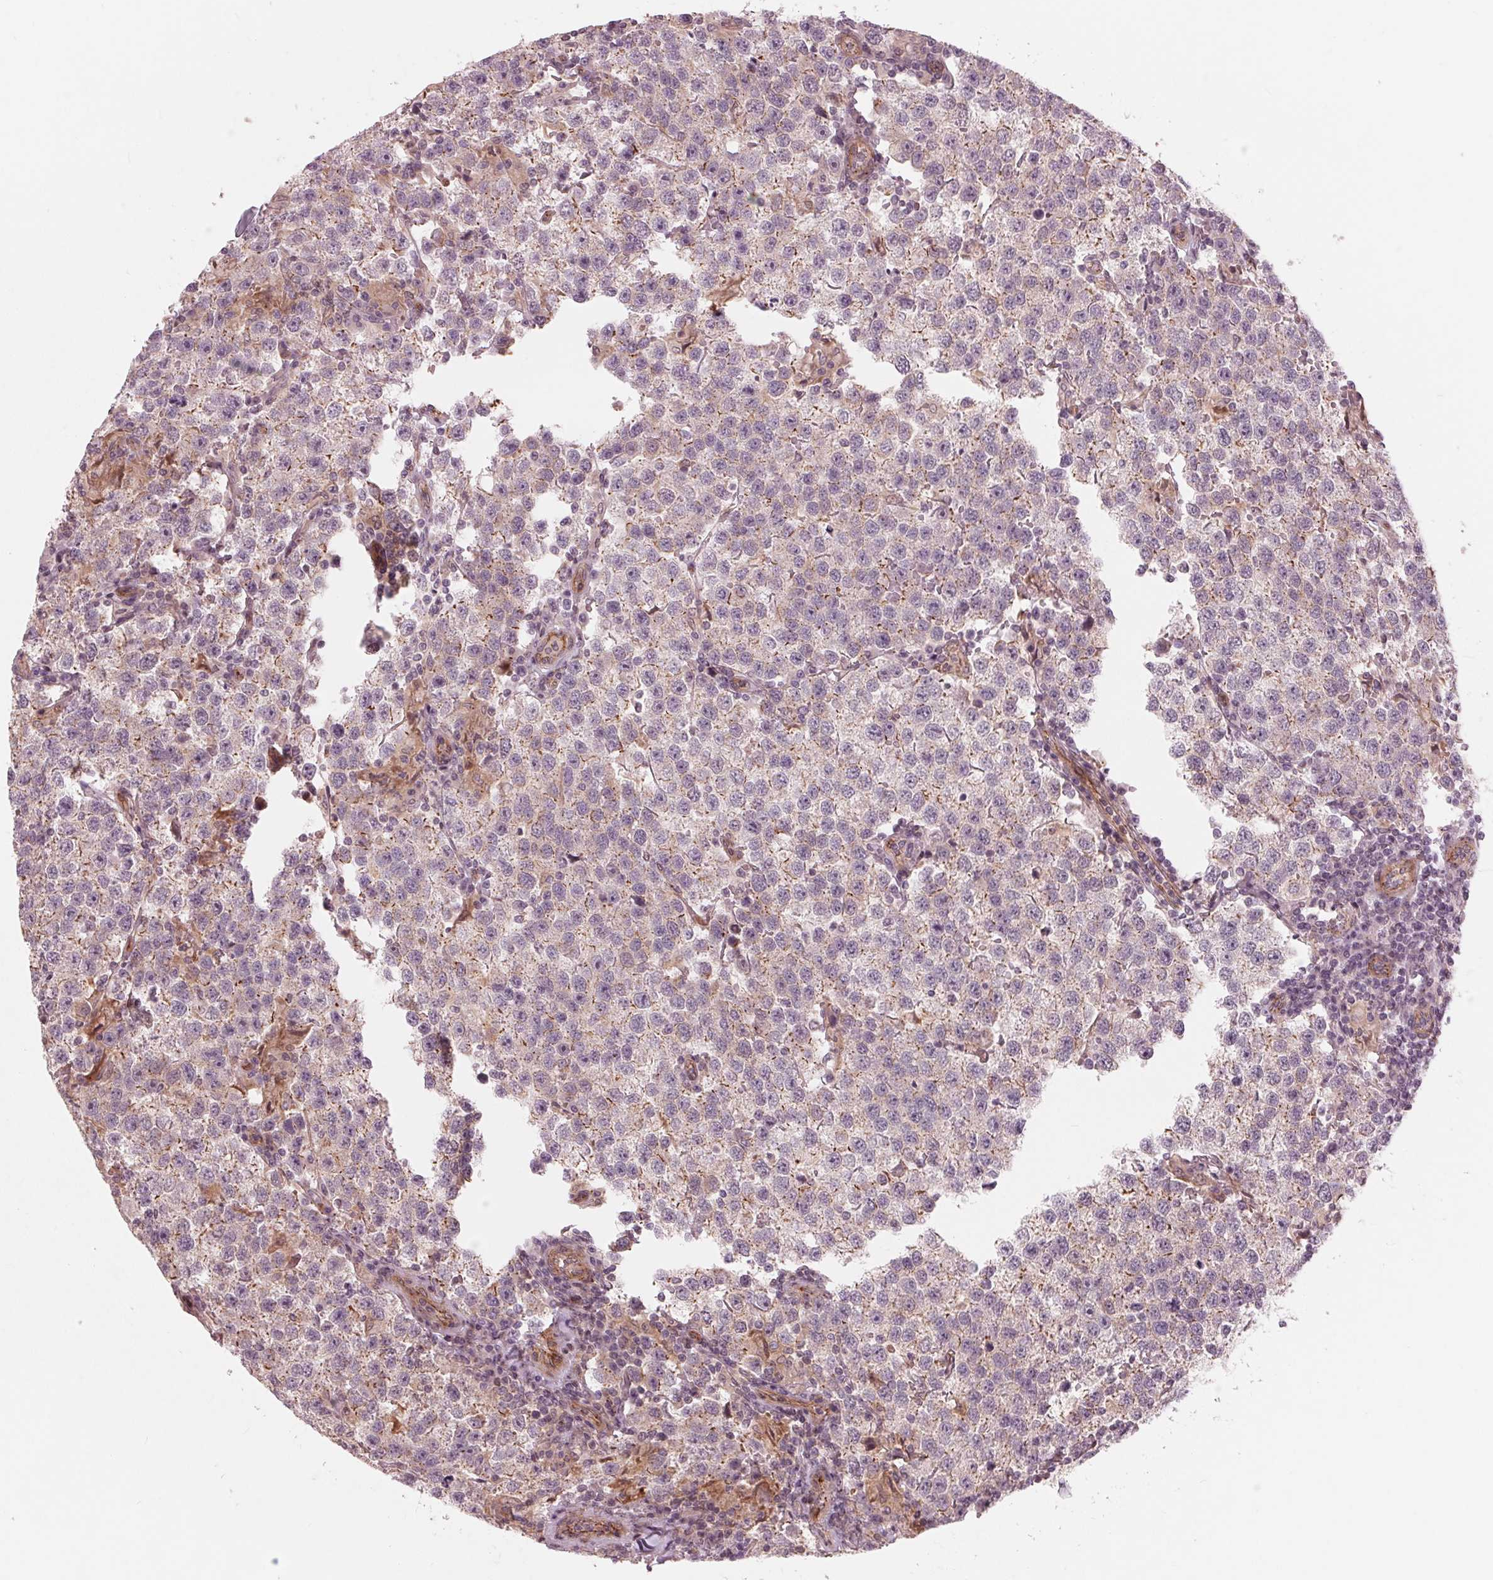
{"staining": {"intensity": "negative", "quantity": "none", "location": "none"}, "tissue": "testis cancer", "cell_type": "Tumor cells", "image_type": "cancer", "snomed": [{"axis": "morphology", "description": "Seminoma, NOS"}, {"axis": "topography", "description": "Testis"}], "caption": "This is an immunohistochemistry (IHC) photomicrograph of human testis cancer (seminoma). There is no staining in tumor cells.", "gene": "TXNIP", "patient": {"sex": "male", "age": 37}}